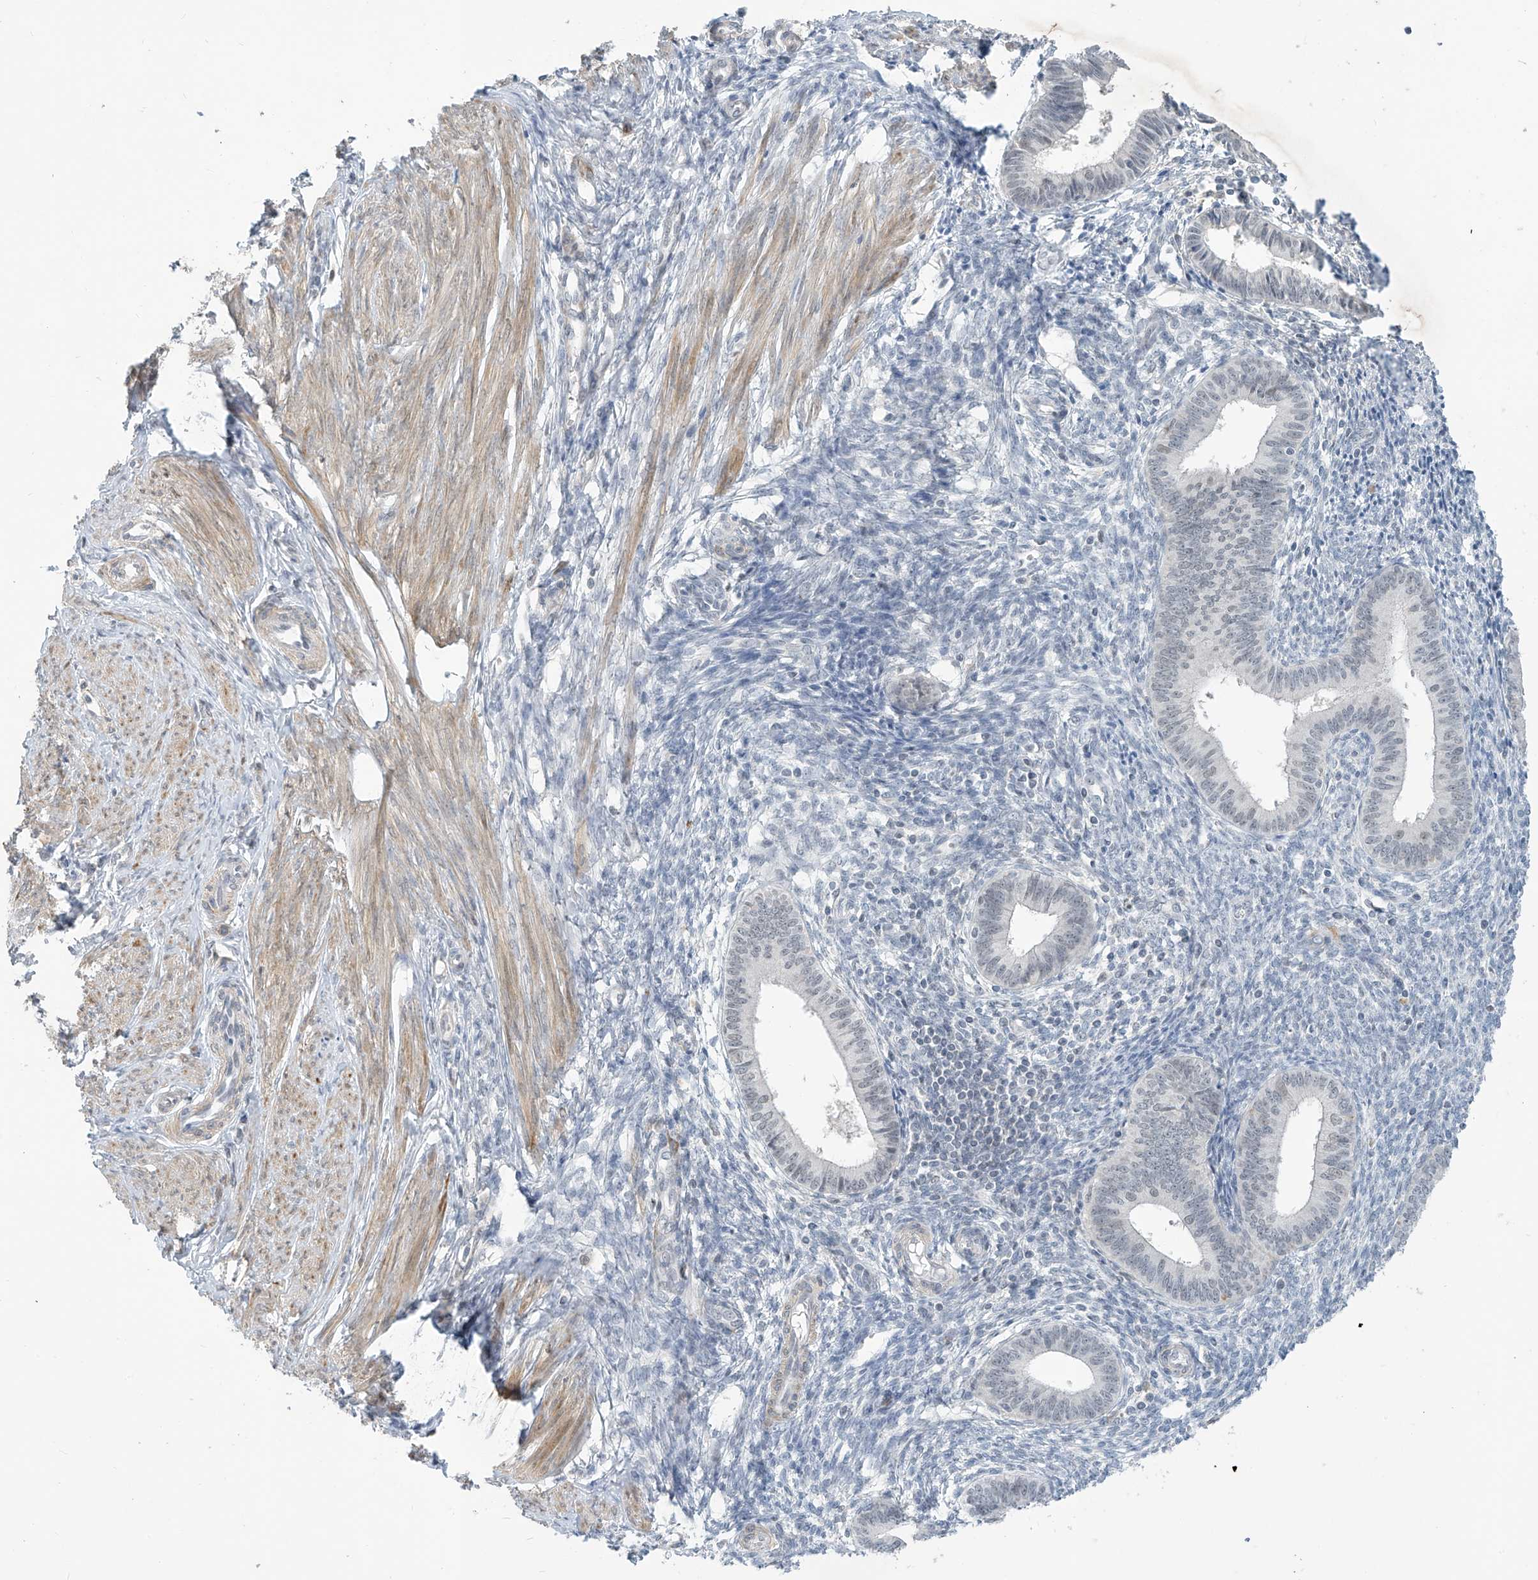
{"staining": {"intensity": "negative", "quantity": "none", "location": "none"}, "tissue": "endometrium", "cell_type": "Cells in endometrial stroma", "image_type": "normal", "snomed": [{"axis": "morphology", "description": "Normal tissue, NOS"}, {"axis": "topography", "description": "Endometrium"}], "caption": "High power microscopy image of an immunohistochemistry (IHC) histopathology image of benign endometrium, revealing no significant expression in cells in endometrial stroma.", "gene": "METAP1D", "patient": {"sex": "female", "age": 46}}